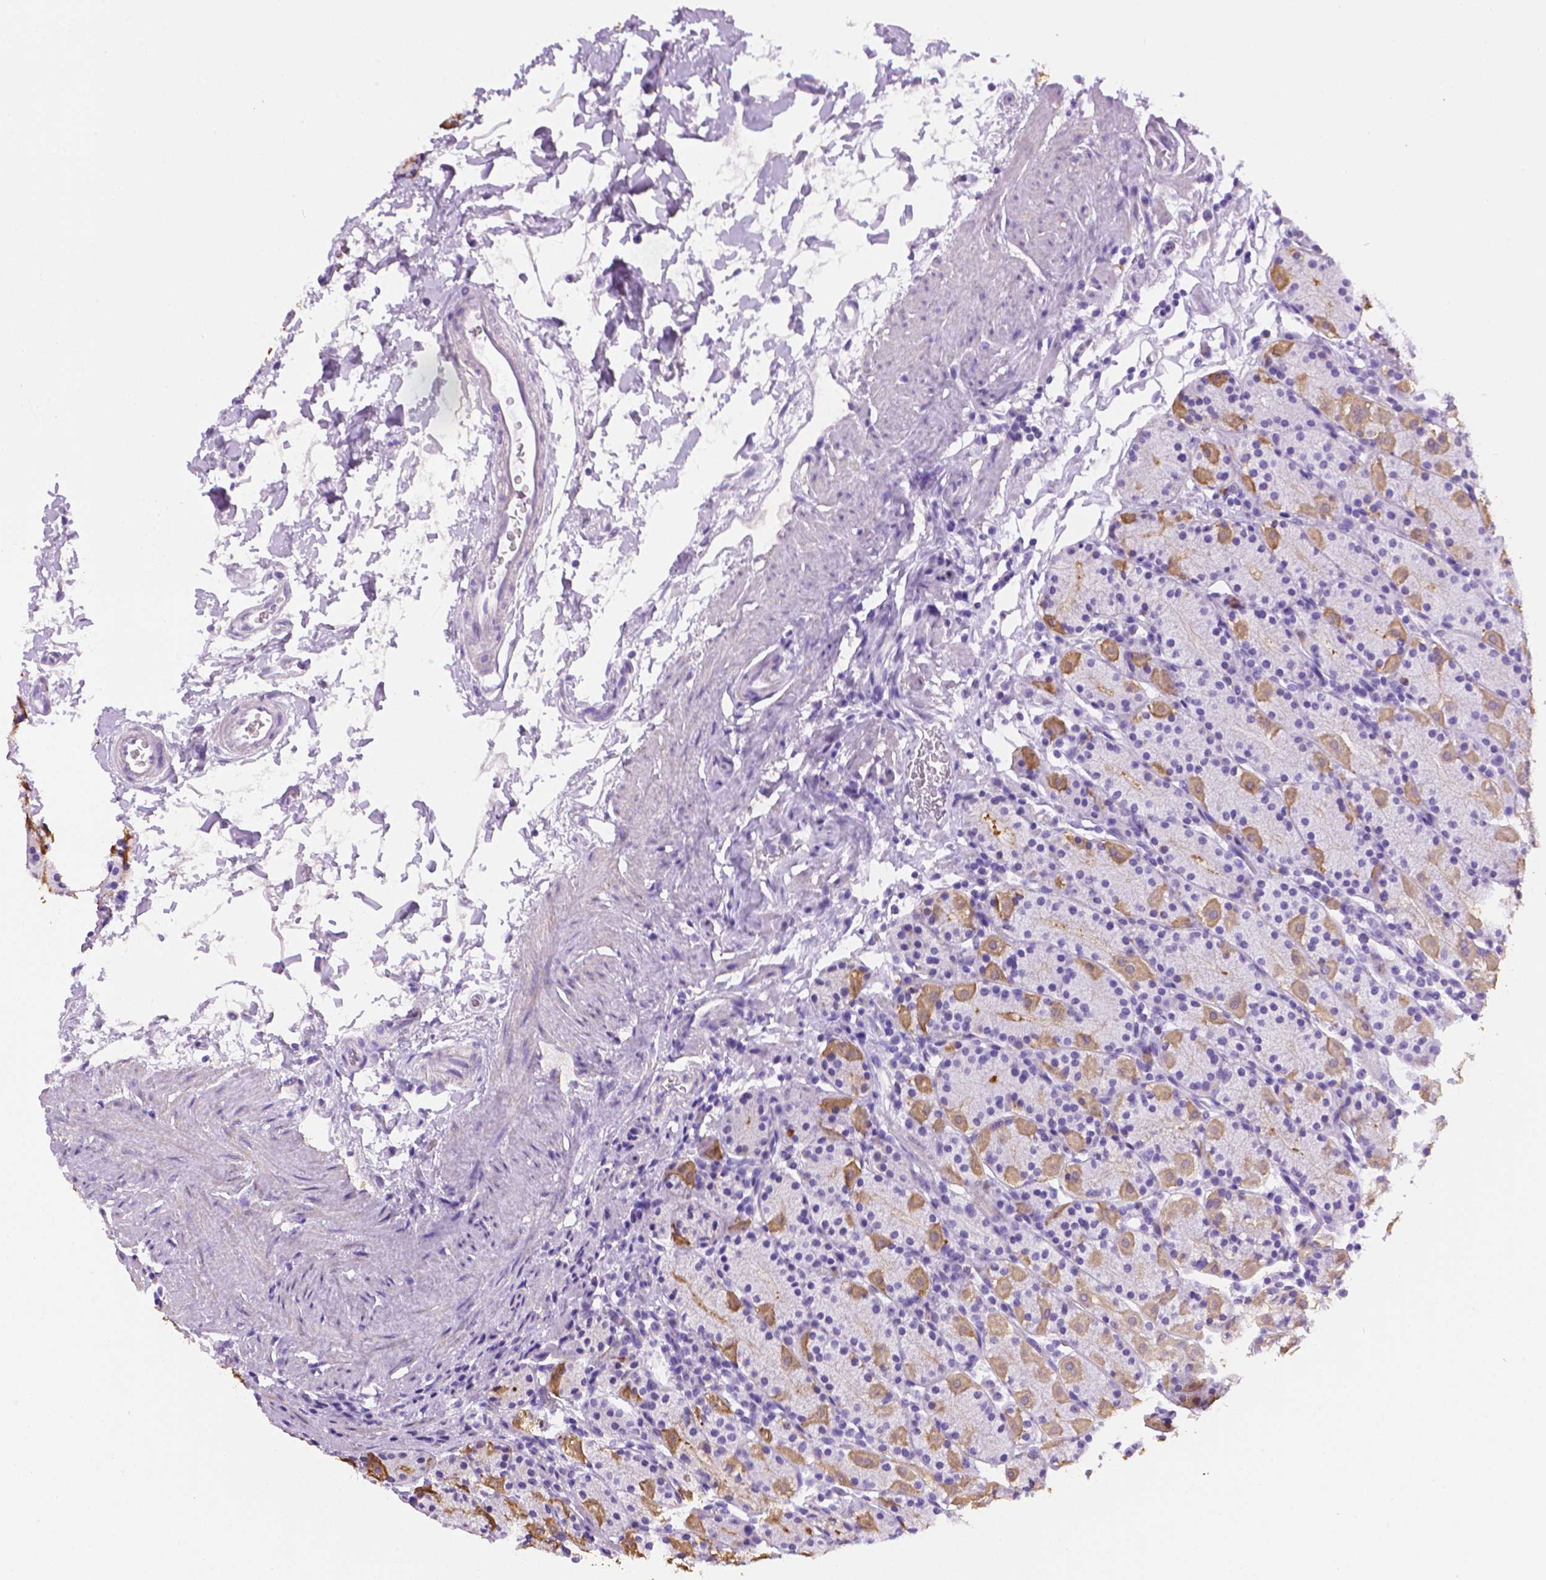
{"staining": {"intensity": "moderate", "quantity": "<25%", "location": "cytoplasmic/membranous"}, "tissue": "stomach", "cell_type": "Glandular cells", "image_type": "normal", "snomed": [{"axis": "morphology", "description": "Normal tissue, NOS"}, {"axis": "topography", "description": "Stomach, upper"}, {"axis": "topography", "description": "Stomach"}], "caption": "Stomach stained with a brown dye demonstrates moderate cytoplasmic/membranous positive positivity in about <25% of glandular cells.", "gene": "PNMA2", "patient": {"sex": "male", "age": 62}}